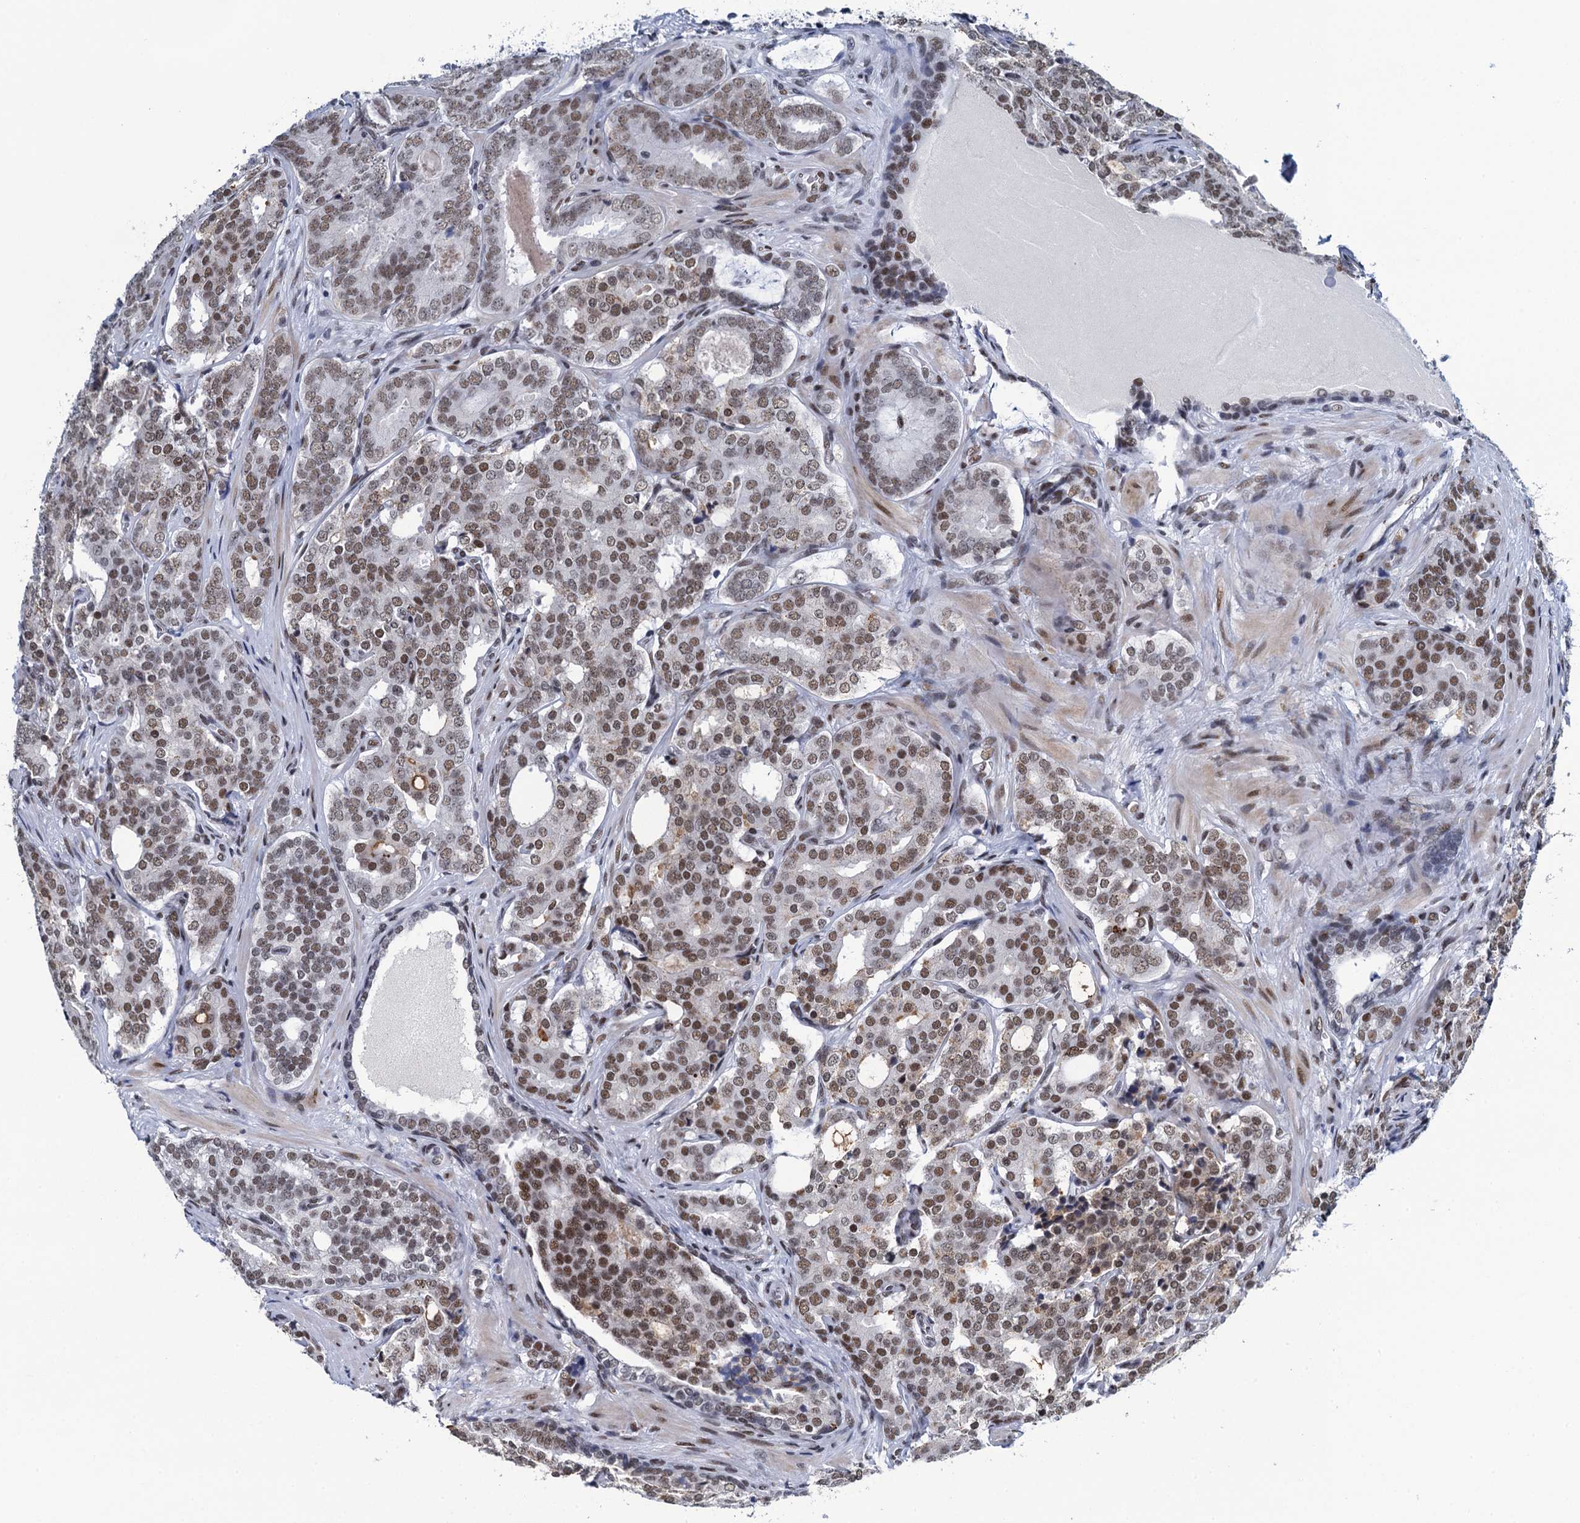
{"staining": {"intensity": "moderate", "quantity": ">75%", "location": "nuclear"}, "tissue": "prostate cancer", "cell_type": "Tumor cells", "image_type": "cancer", "snomed": [{"axis": "morphology", "description": "Adenocarcinoma, High grade"}, {"axis": "topography", "description": "Prostate"}], "caption": "Immunohistochemistry (IHC) image of human adenocarcinoma (high-grade) (prostate) stained for a protein (brown), which exhibits medium levels of moderate nuclear positivity in about >75% of tumor cells.", "gene": "HNRNPUL2", "patient": {"sex": "male", "age": 63}}